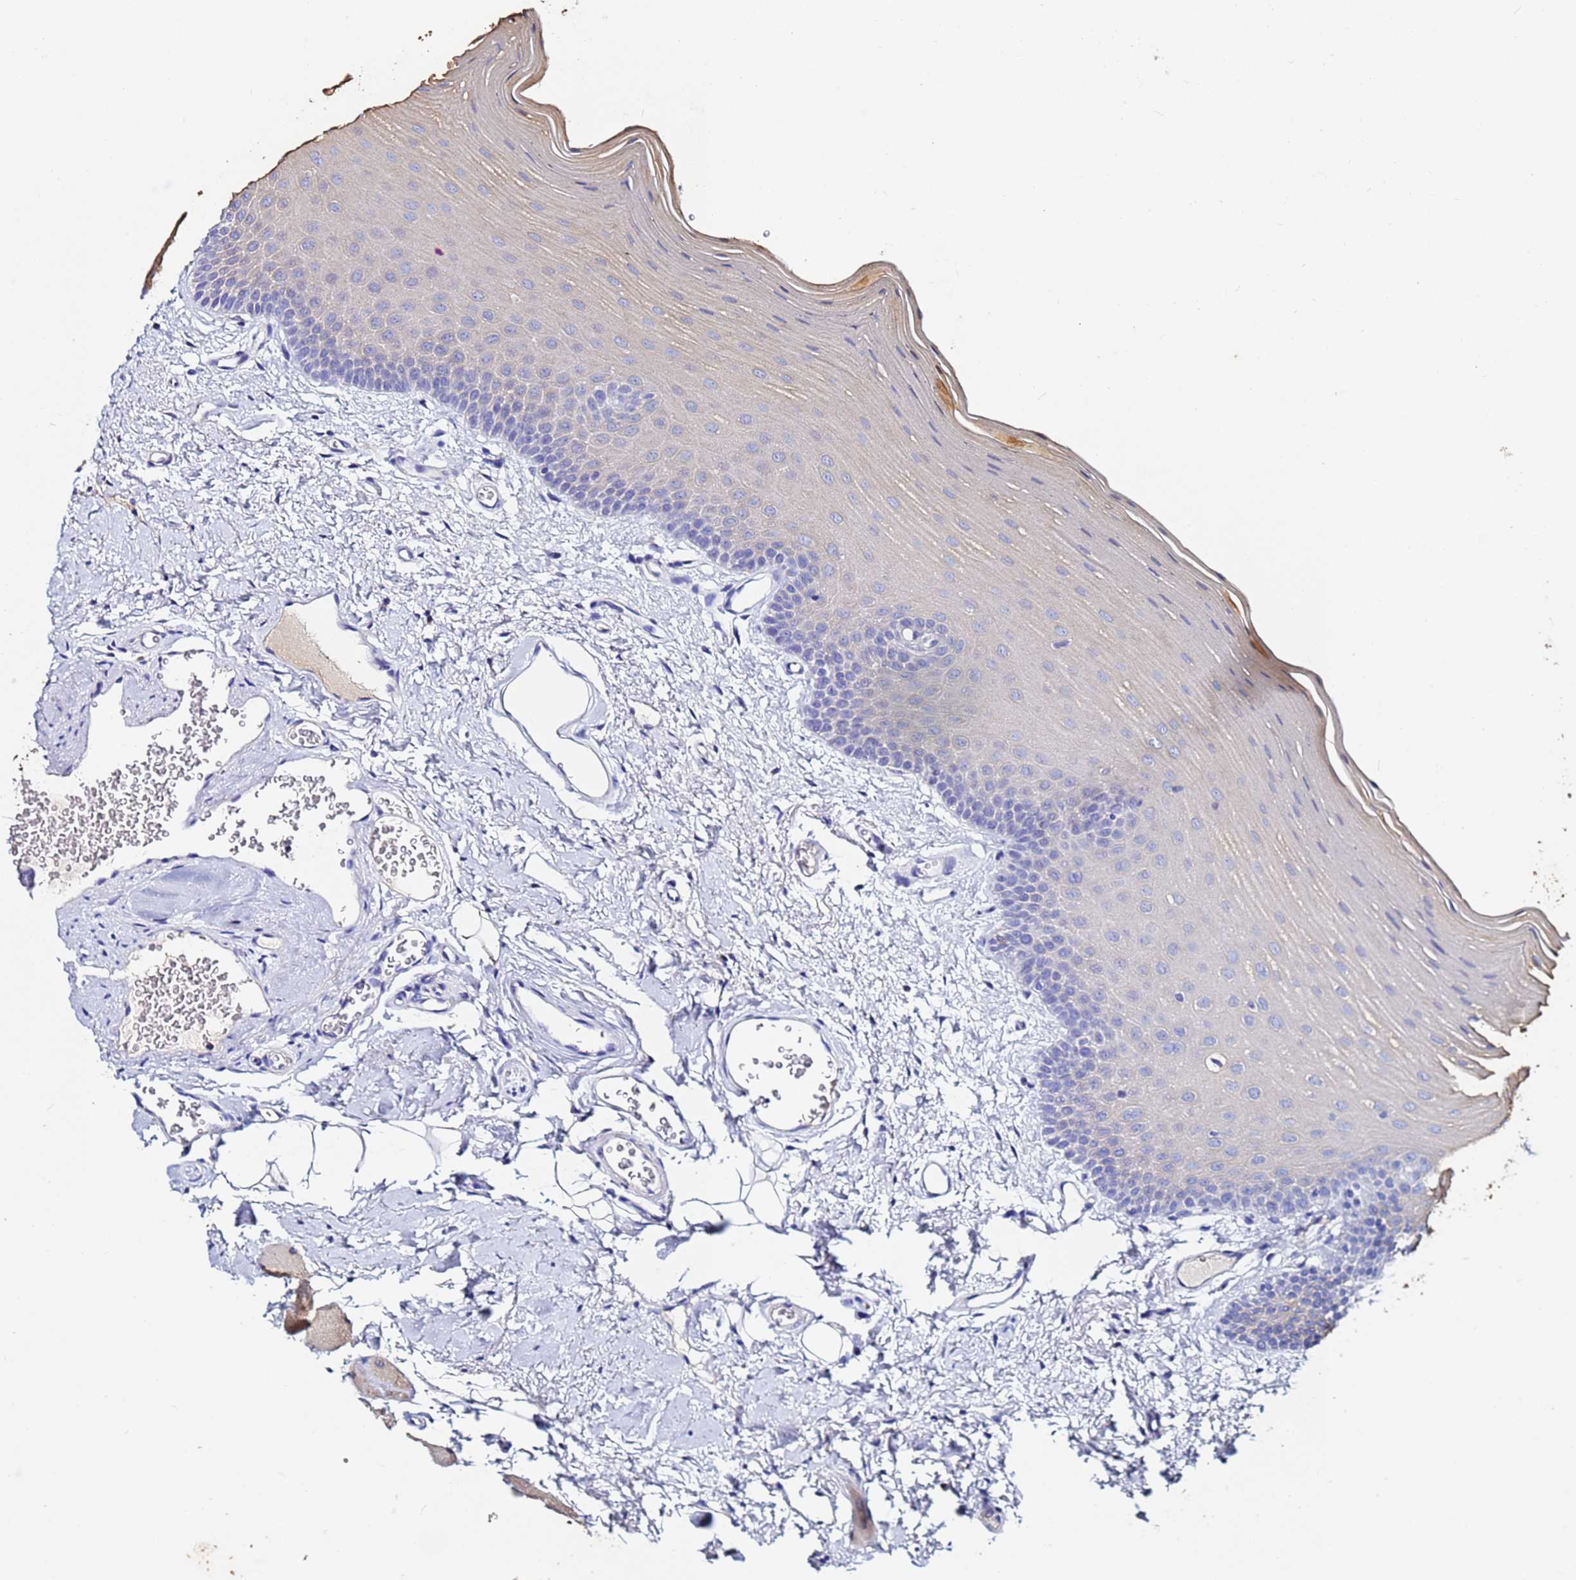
{"staining": {"intensity": "negative", "quantity": "none", "location": "none"}, "tissue": "oral mucosa", "cell_type": "Squamous epithelial cells", "image_type": "normal", "snomed": [{"axis": "morphology", "description": "Normal tissue, NOS"}, {"axis": "topography", "description": "Oral tissue"}], "caption": "Normal oral mucosa was stained to show a protein in brown. There is no significant staining in squamous epithelial cells. (Brightfield microscopy of DAB (3,3'-diaminobenzidine) immunohistochemistry (IHC) at high magnification).", "gene": "C5orf34", "patient": {"sex": "male", "age": 68}}